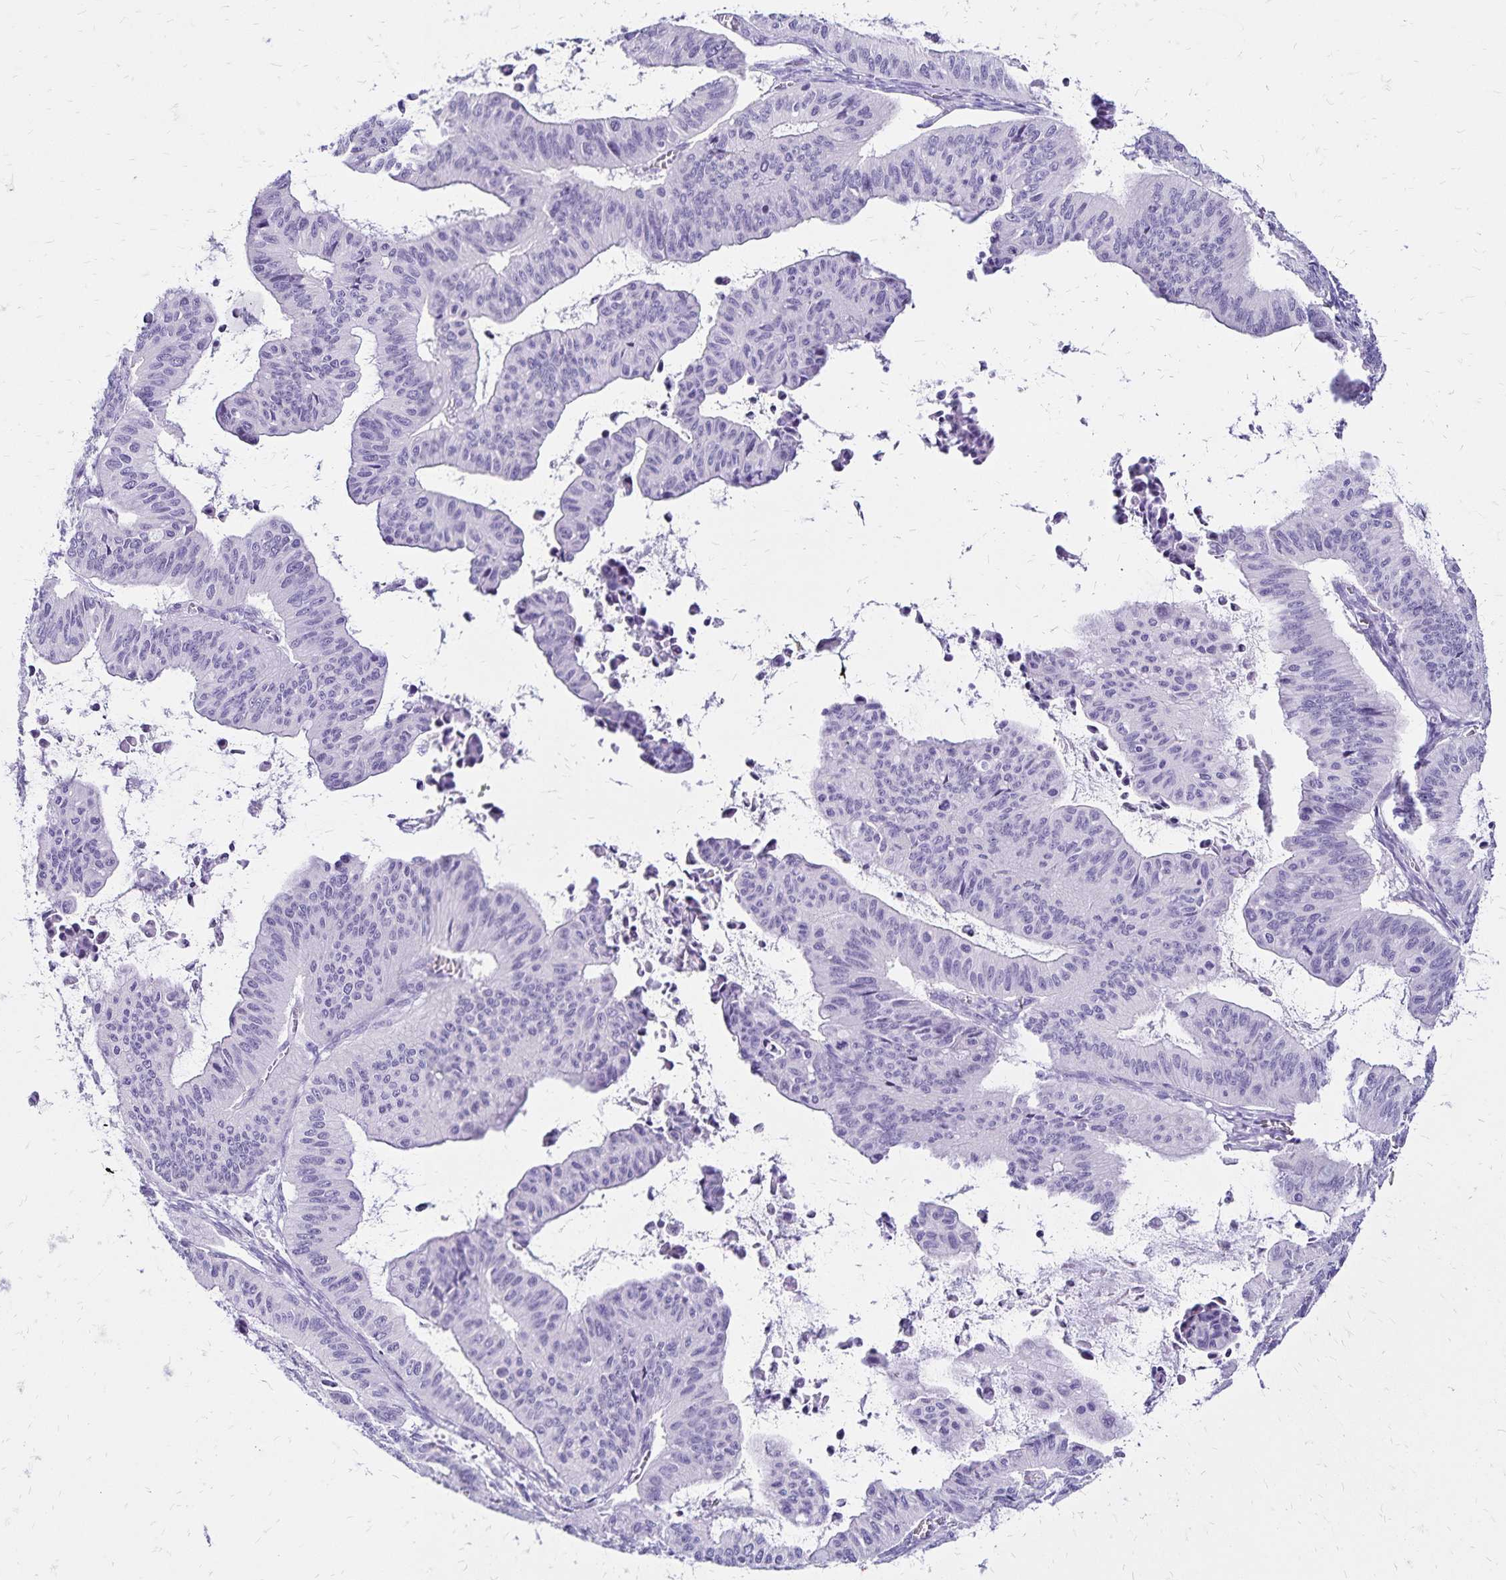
{"staining": {"intensity": "negative", "quantity": "none", "location": "none"}, "tissue": "ovarian cancer", "cell_type": "Tumor cells", "image_type": "cancer", "snomed": [{"axis": "morphology", "description": "Cystadenocarcinoma, mucinous, NOS"}, {"axis": "topography", "description": "Ovary"}], "caption": "A photomicrograph of human mucinous cystadenocarcinoma (ovarian) is negative for staining in tumor cells.", "gene": "LIN28B", "patient": {"sex": "female", "age": 72}}